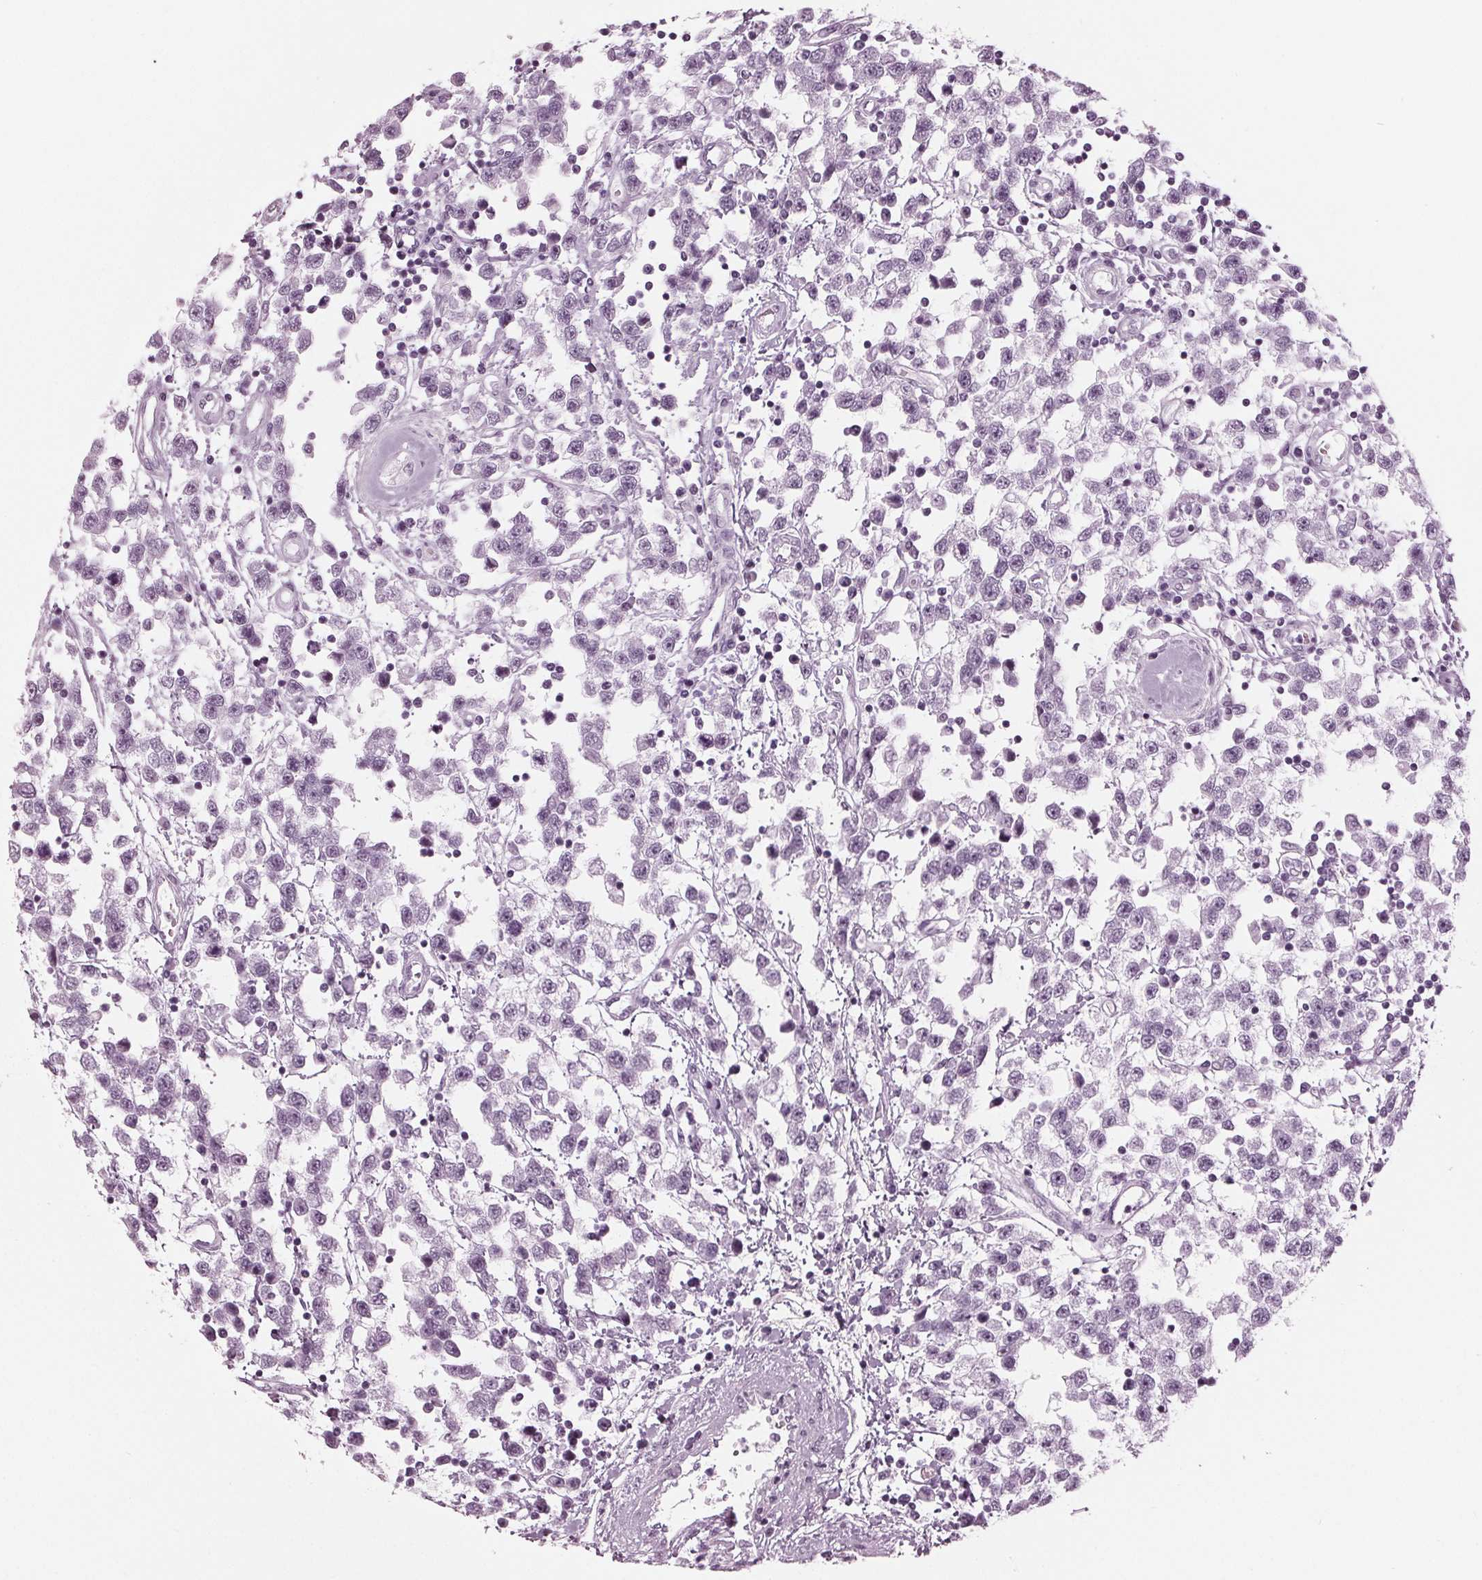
{"staining": {"intensity": "negative", "quantity": "none", "location": "none"}, "tissue": "testis cancer", "cell_type": "Tumor cells", "image_type": "cancer", "snomed": [{"axis": "morphology", "description": "Seminoma, NOS"}, {"axis": "topography", "description": "Testis"}], "caption": "The IHC micrograph has no significant expression in tumor cells of seminoma (testis) tissue.", "gene": "KRT28", "patient": {"sex": "male", "age": 34}}